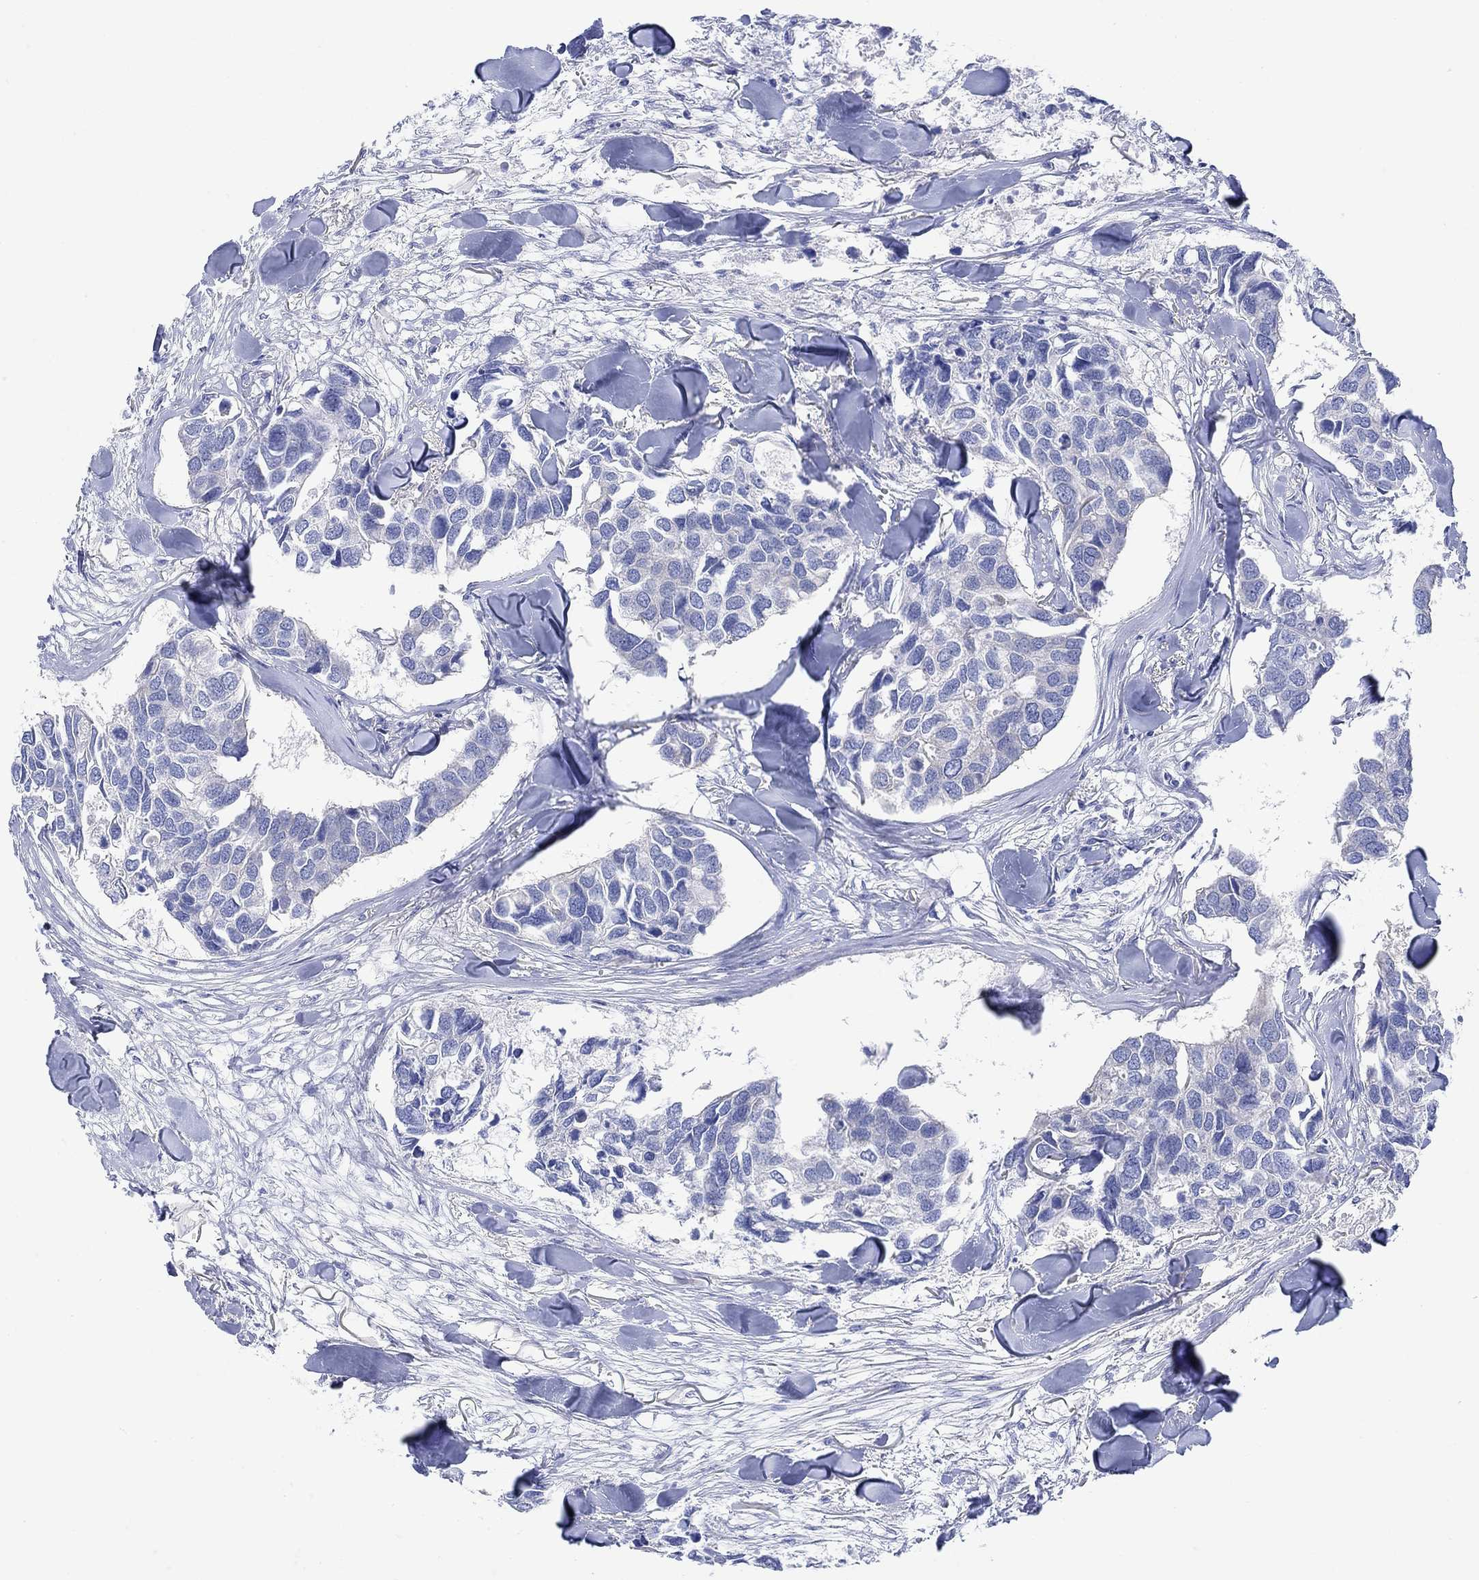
{"staining": {"intensity": "negative", "quantity": "none", "location": "none"}, "tissue": "breast cancer", "cell_type": "Tumor cells", "image_type": "cancer", "snomed": [{"axis": "morphology", "description": "Duct carcinoma"}, {"axis": "topography", "description": "Breast"}], "caption": "High magnification brightfield microscopy of breast cancer stained with DAB (3,3'-diaminobenzidine) (brown) and counterstained with hematoxylin (blue): tumor cells show no significant expression.", "gene": "REEP6", "patient": {"sex": "female", "age": 83}}